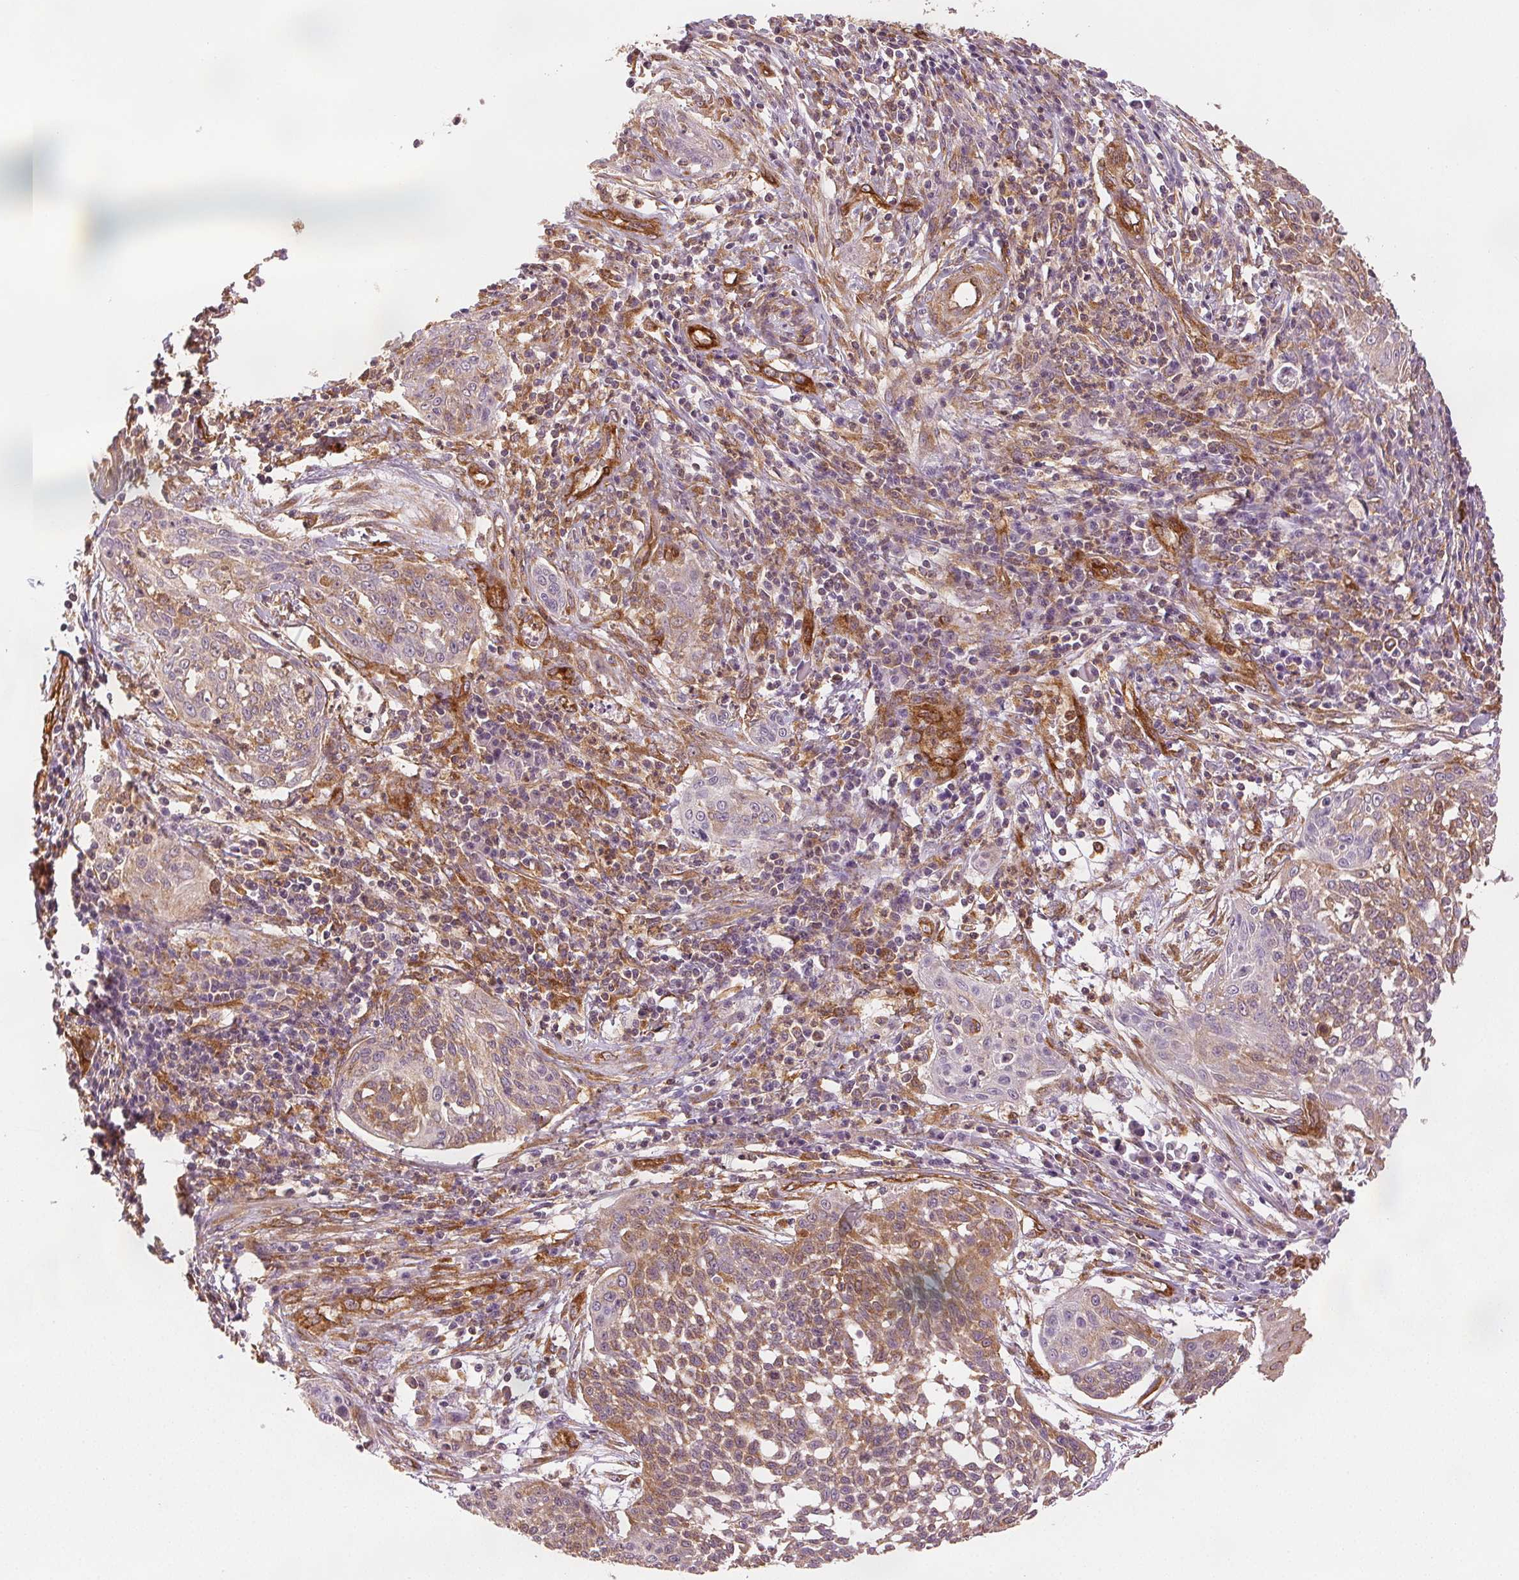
{"staining": {"intensity": "weak", "quantity": "25%-75%", "location": "cytoplasmic/membranous"}, "tissue": "cervical cancer", "cell_type": "Tumor cells", "image_type": "cancer", "snomed": [{"axis": "morphology", "description": "Squamous cell carcinoma, NOS"}, {"axis": "topography", "description": "Cervix"}], "caption": "Tumor cells reveal weak cytoplasmic/membranous expression in approximately 25%-75% of cells in cervical cancer.", "gene": "DIAPH2", "patient": {"sex": "female", "age": 34}}